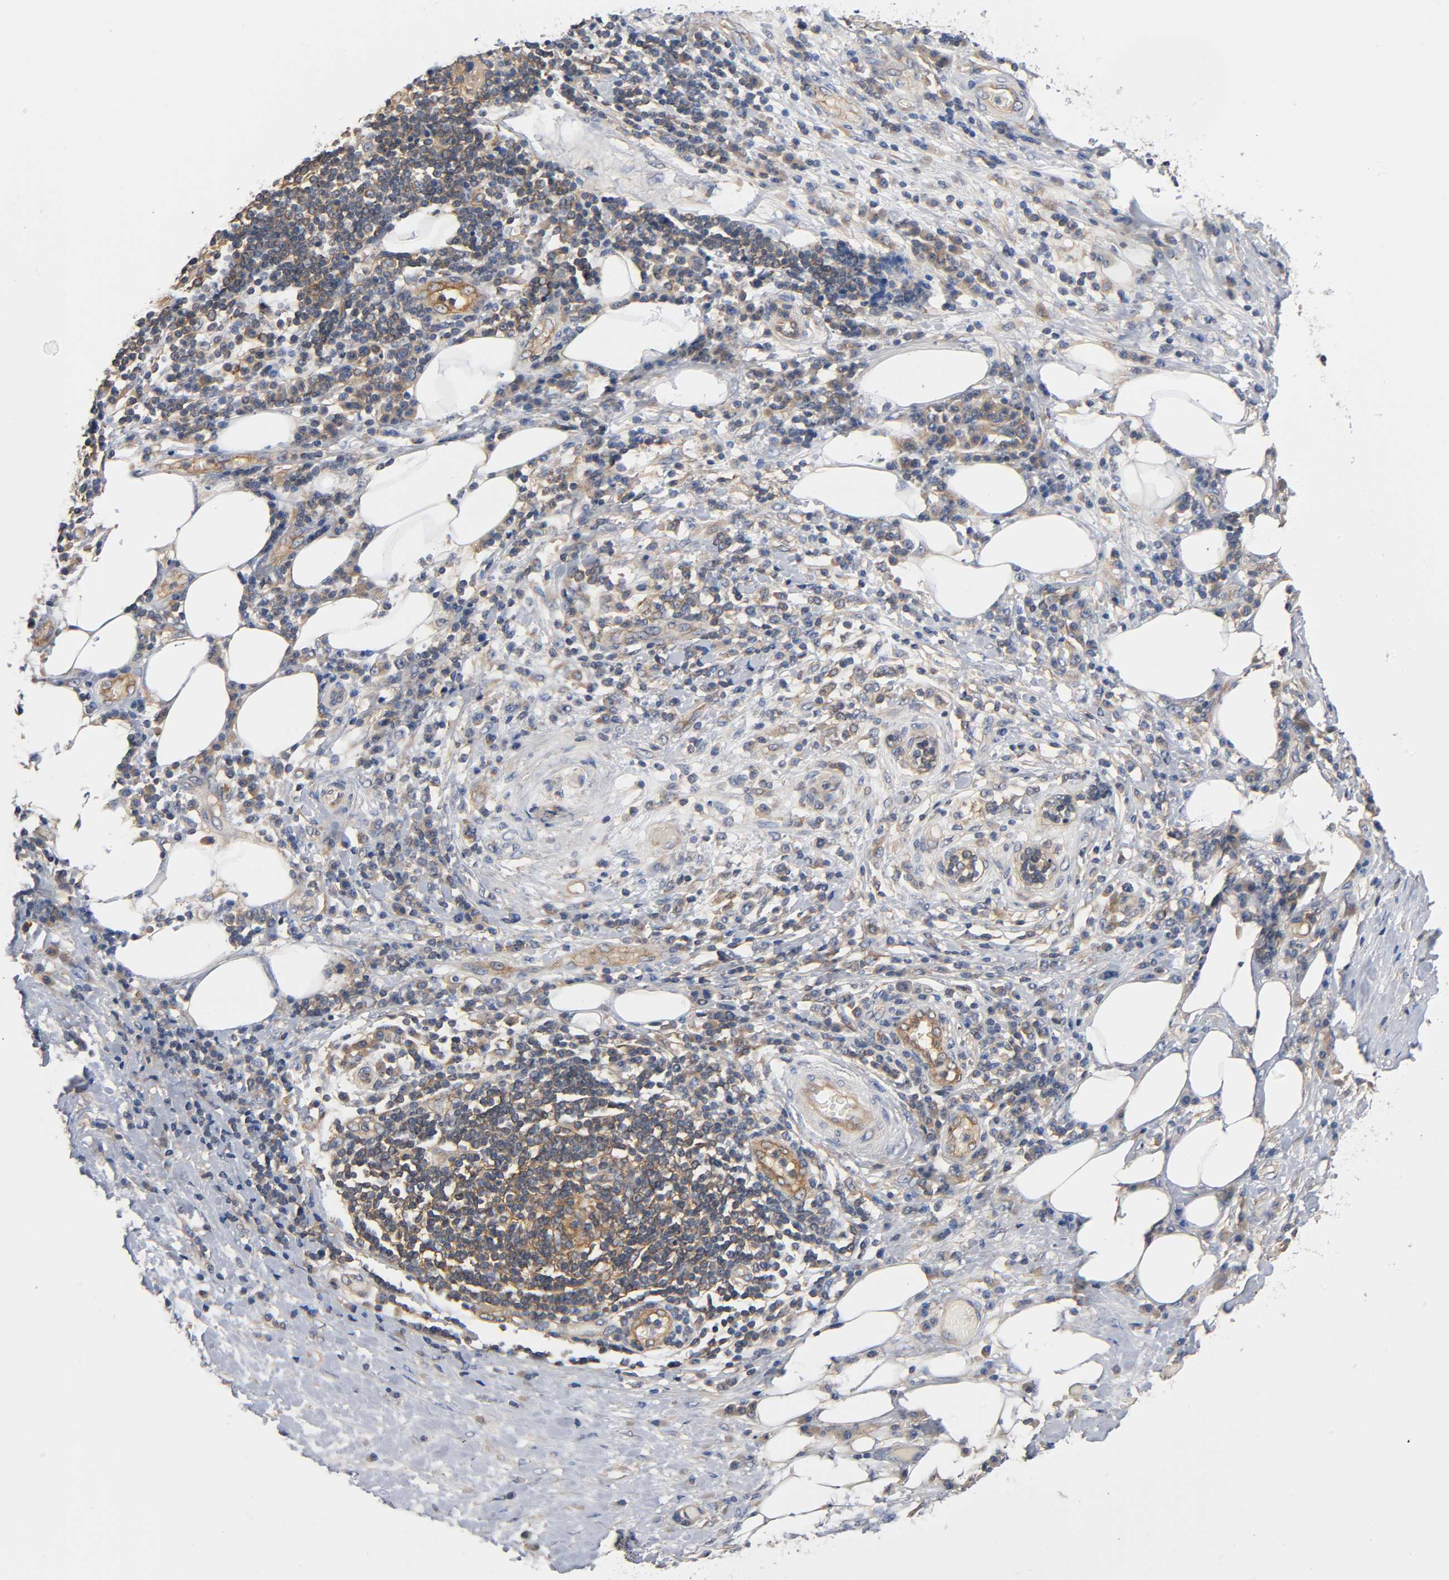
{"staining": {"intensity": "moderate", "quantity": ">75%", "location": "cytoplasmic/membranous"}, "tissue": "lung cancer", "cell_type": "Tumor cells", "image_type": "cancer", "snomed": [{"axis": "morphology", "description": "Inflammation, NOS"}, {"axis": "morphology", "description": "Squamous cell carcinoma, NOS"}, {"axis": "topography", "description": "Lymph node"}, {"axis": "topography", "description": "Soft tissue"}, {"axis": "topography", "description": "Lung"}], "caption": "This is a photomicrograph of IHC staining of lung squamous cell carcinoma, which shows moderate expression in the cytoplasmic/membranous of tumor cells.", "gene": "PRKAB1", "patient": {"sex": "male", "age": 66}}